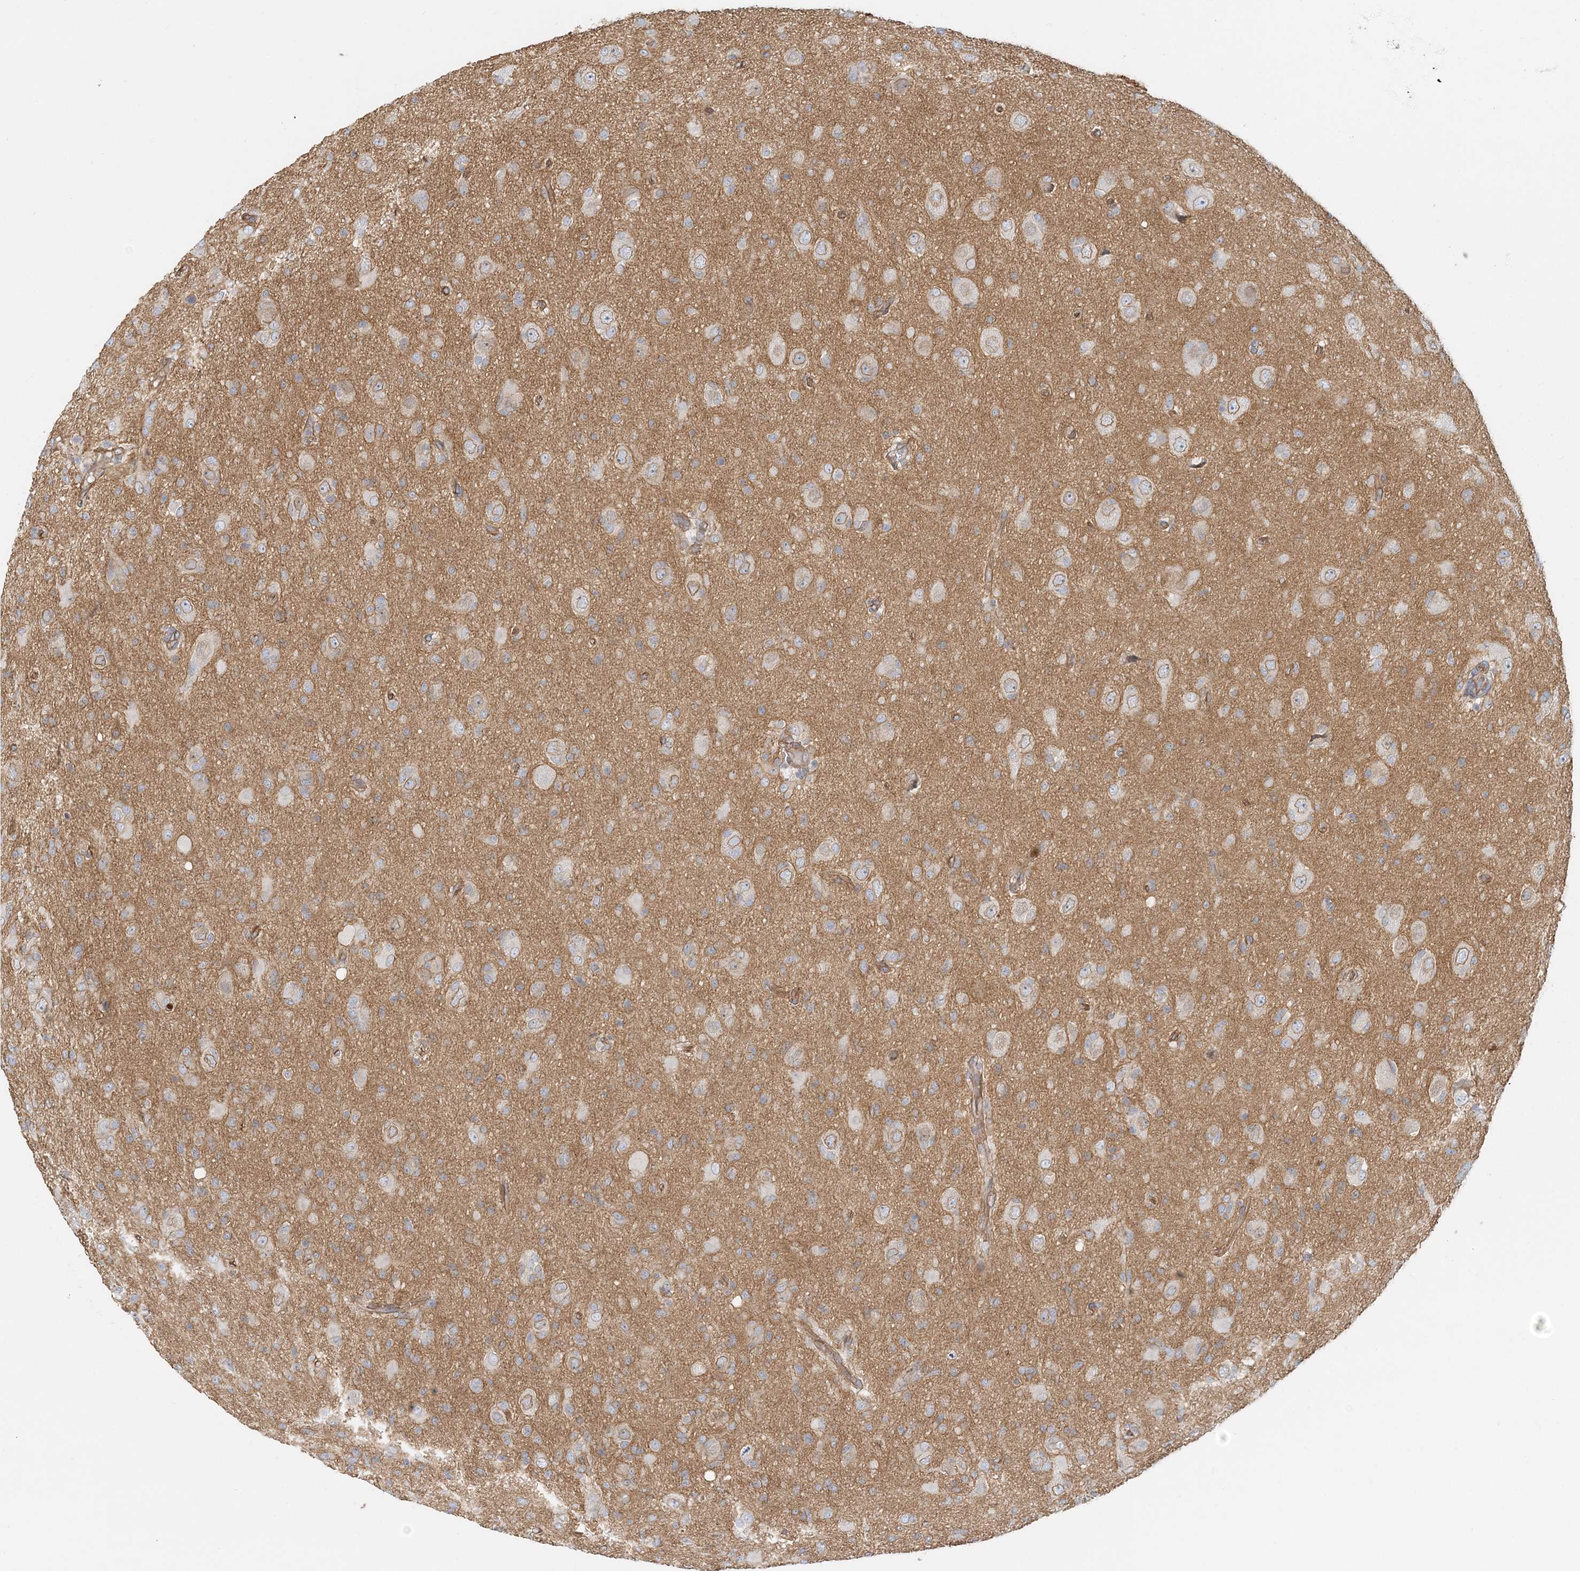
{"staining": {"intensity": "weak", "quantity": "25%-75%", "location": "cytoplasmic/membranous"}, "tissue": "glioma", "cell_type": "Tumor cells", "image_type": "cancer", "snomed": [{"axis": "morphology", "description": "Glioma, malignant, High grade"}, {"axis": "topography", "description": "Brain"}], "caption": "An image of human glioma stained for a protein exhibits weak cytoplasmic/membranous brown staining in tumor cells.", "gene": "DNAH1", "patient": {"sex": "female", "age": 57}}